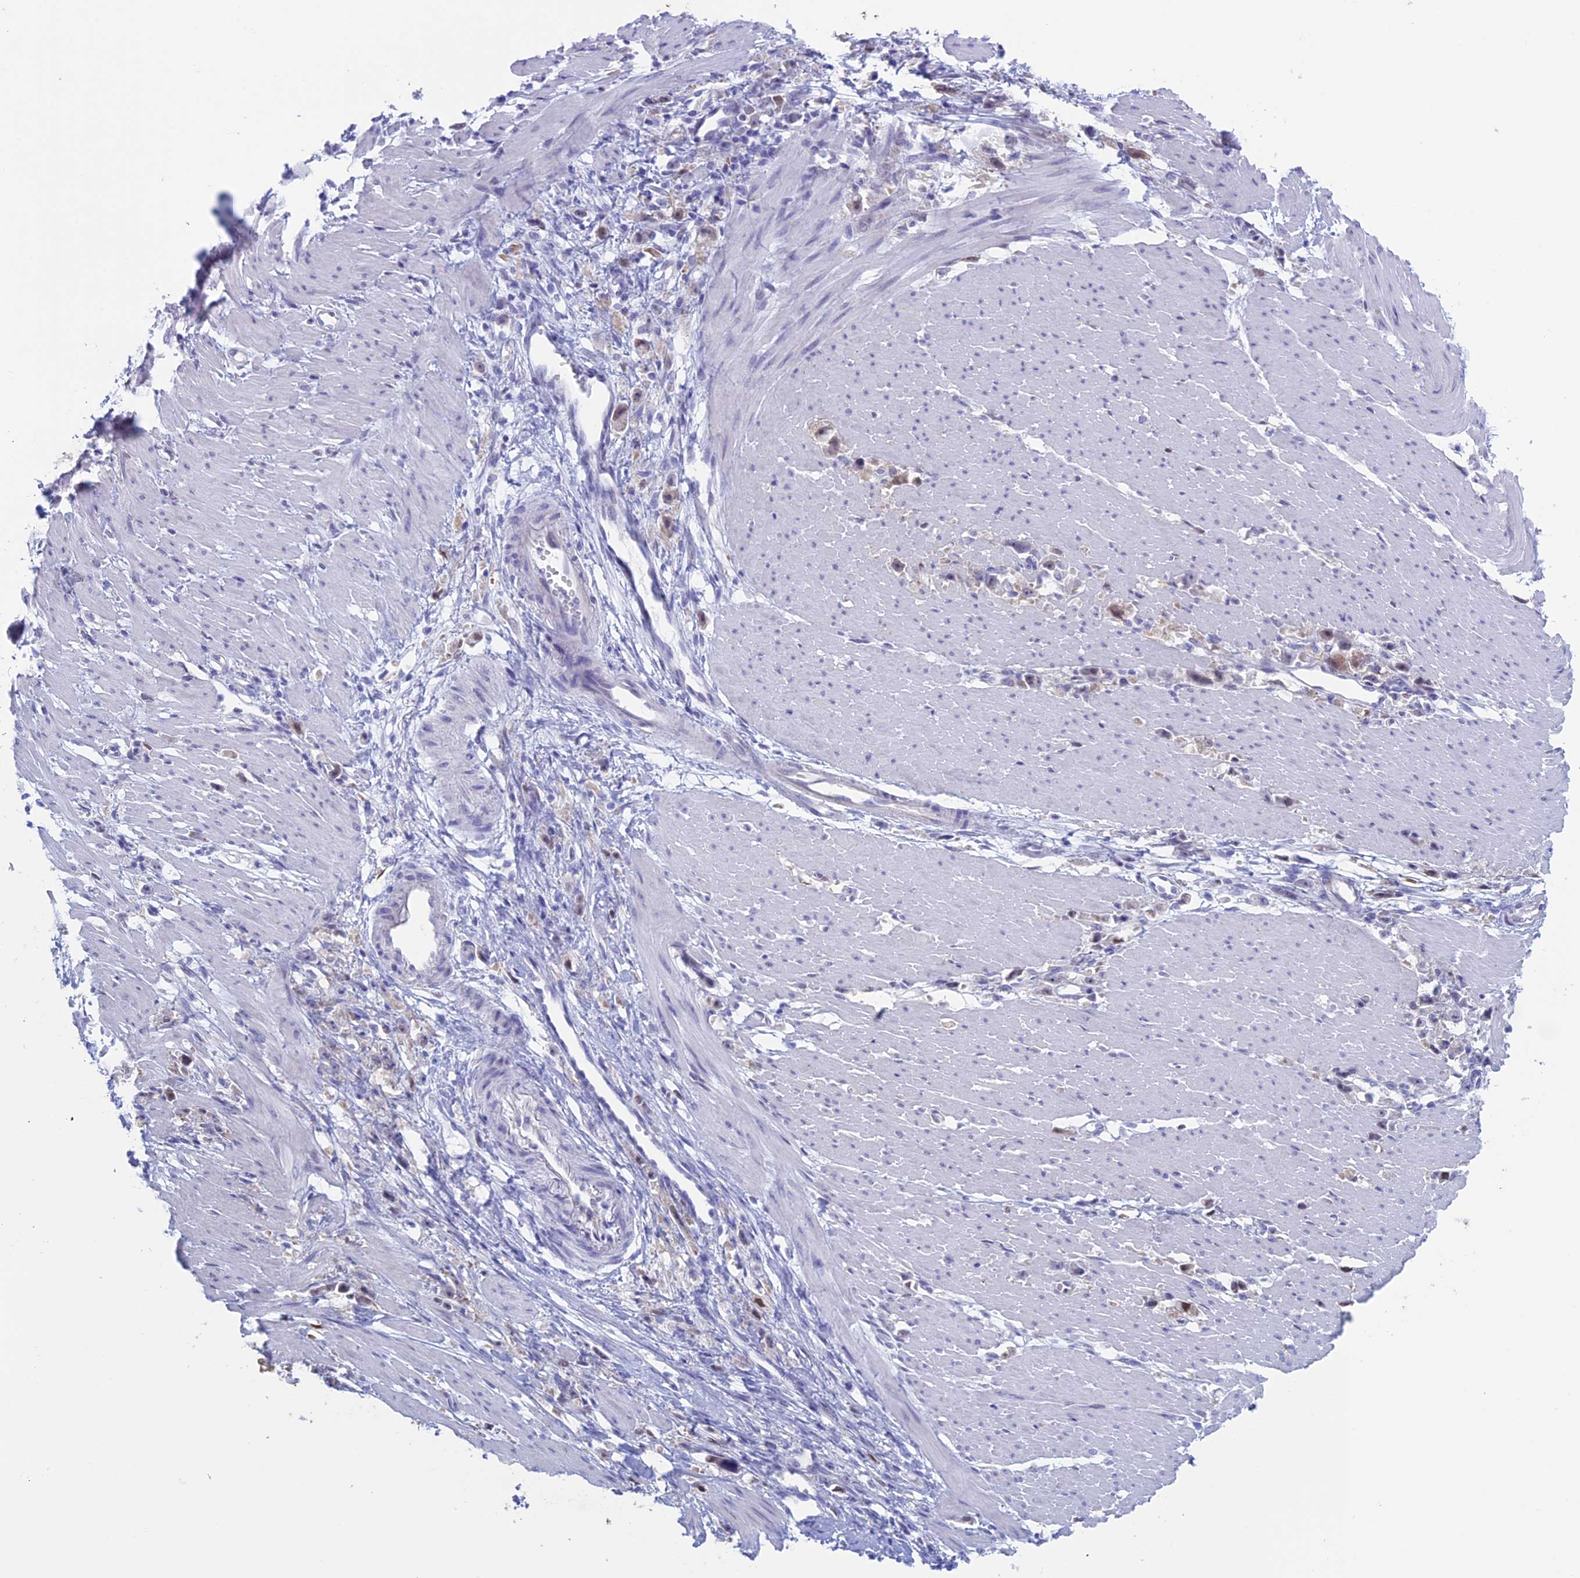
{"staining": {"intensity": "weak", "quantity": "25%-75%", "location": "cytoplasmic/membranous,nuclear"}, "tissue": "stomach cancer", "cell_type": "Tumor cells", "image_type": "cancer", "snomed": [{"axis": "morphology", "description": "Adenocarcinoma, NOS"}, {"axis": "topography", "description": "Stomach"}], "caption": "Immunohistochemical staining of human adenocarcinoma (stomach) demonstrates low levels of weak cytoplasmic/membranous and nuclear staining in about 25%-75% of tumor cells.", "gene": "LHFPL2", "patient": {"sex": "female", "age": 59}}